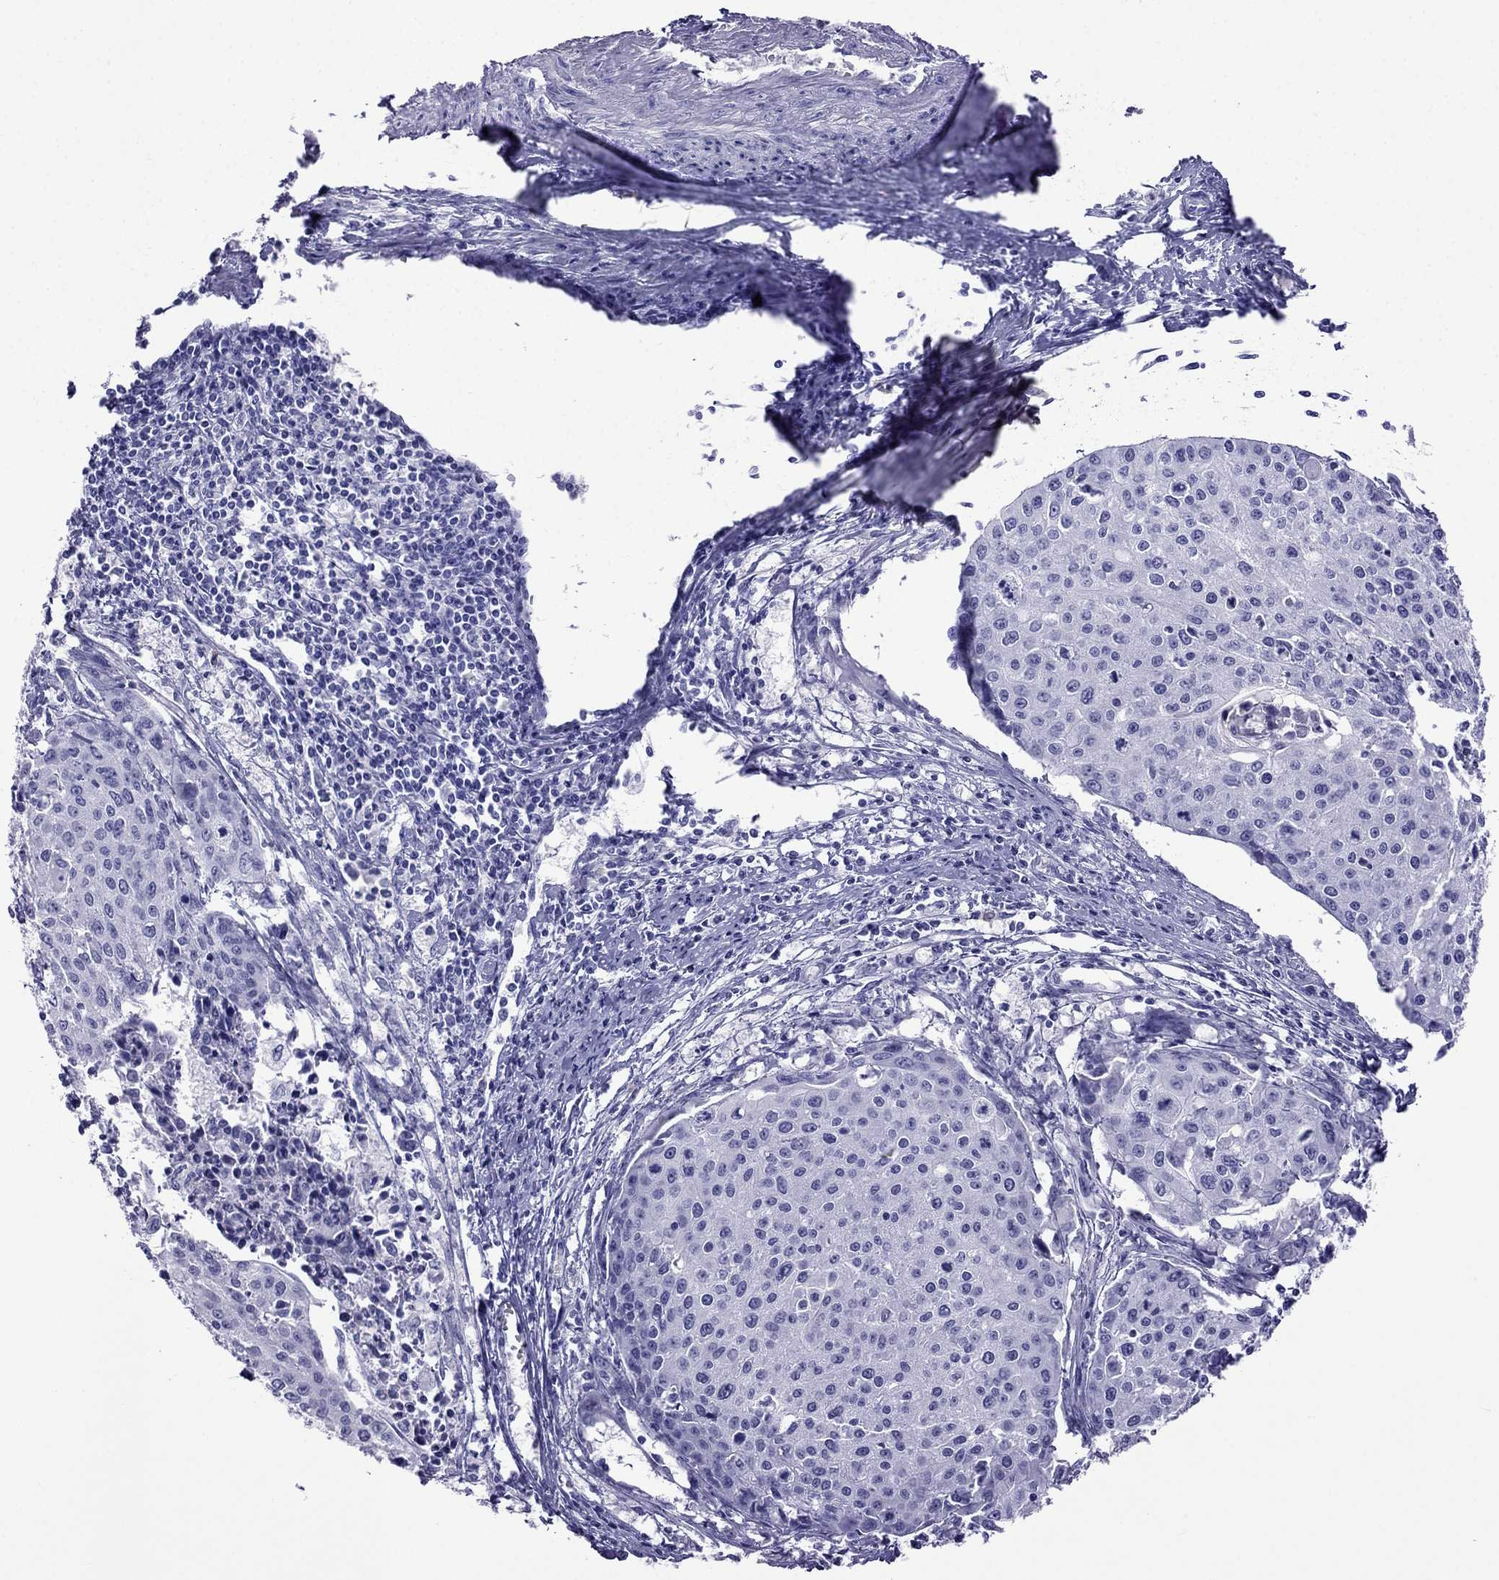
{"staining": {"intensity": "negative", "quantity": "none", "location": "none"}, "tissue": "cervical cancer", "cell_type": "Tumor cells", "image_type": "cancer", "snomed": [{"axis": "morphology", "description": "Squamous cell carcinoma, NOS"}, {"axis": "topography", "description": "Cervix"}], "caption": "Immunohistochemistry of cervical squamous cell carcinoma demonstrates no expression in tumor cells. Nuclei are stained in blue.", "gene": "ARR3", "patient": {"sex": "female", "age": 38}}